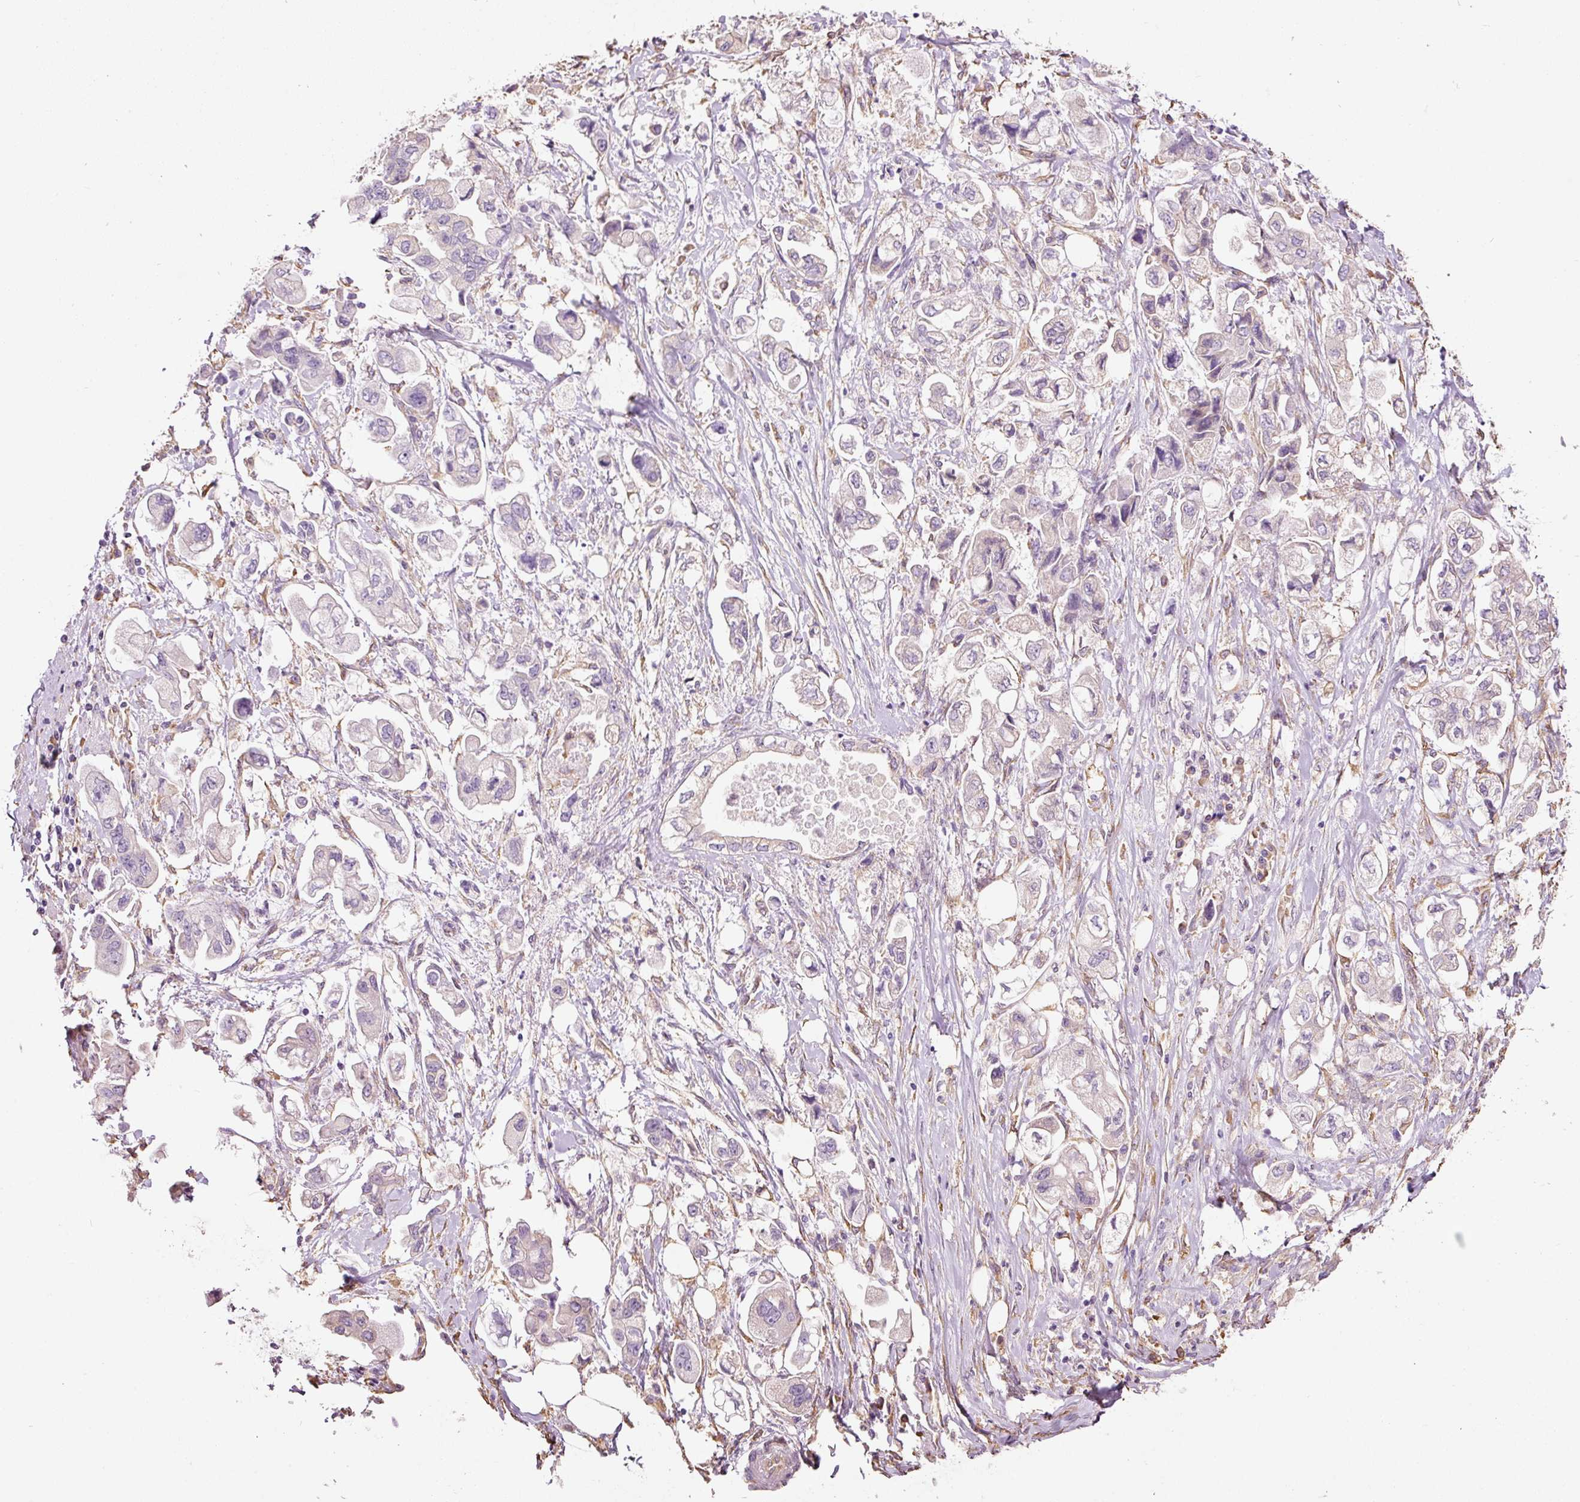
{"staining": {"intensity": "negative", "quantity": "none", "location": "none"}, "tissue": "stomach cancer", "cell_type": "Tumor cells", "image_type": "cancer", "snomed": [{"axis": "morphology", "description": "Adenocarcinoma, NOS"}, {"axis": "topography", "description": "Stomach"}], "caption": "Tumor cells show no significant protein positivity in stomach adenocarcinoma. (DAB (3,3'-diaminobenzidine) IHC with hematoxylin counter stain).", "gene": "GCG", "patient": {"sex": "male", "age": 62}}